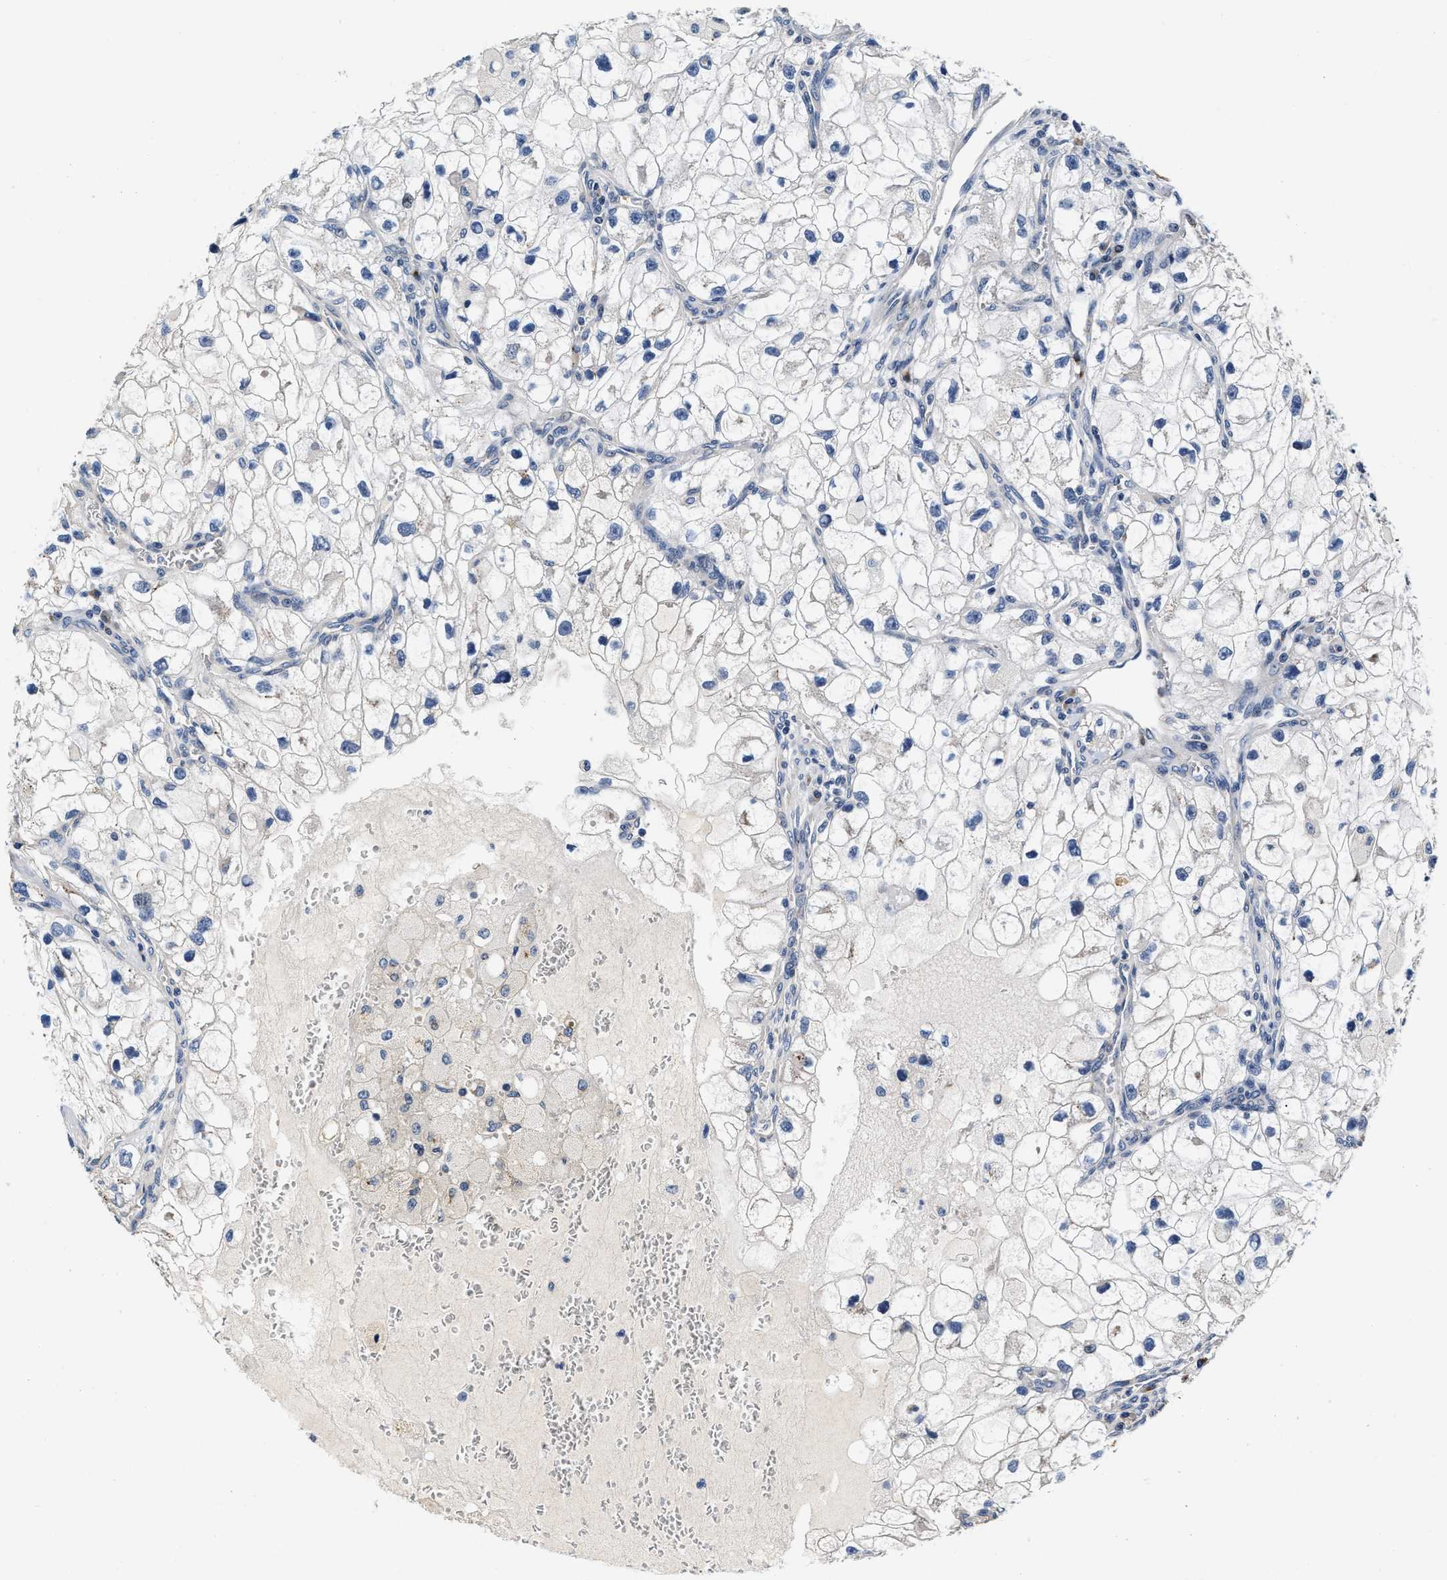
{"staining": {"intensity": "negative", "quantity": "none", "location": "none"}, "tissue": "renal cancer", "cell_type": "Tumor cells", "image_type": "cancer", "snomed": [{"axis": "morphology", "description": "Adenocarcinoma, NOS"}, {"axis": "topography", "description": "Kidney"}], "caption": "IHC of renal adenocarcinoma displays no staining in tumor cells.", "gene": "ABCG8", "patient": {"sex": "female", "age": 70}}